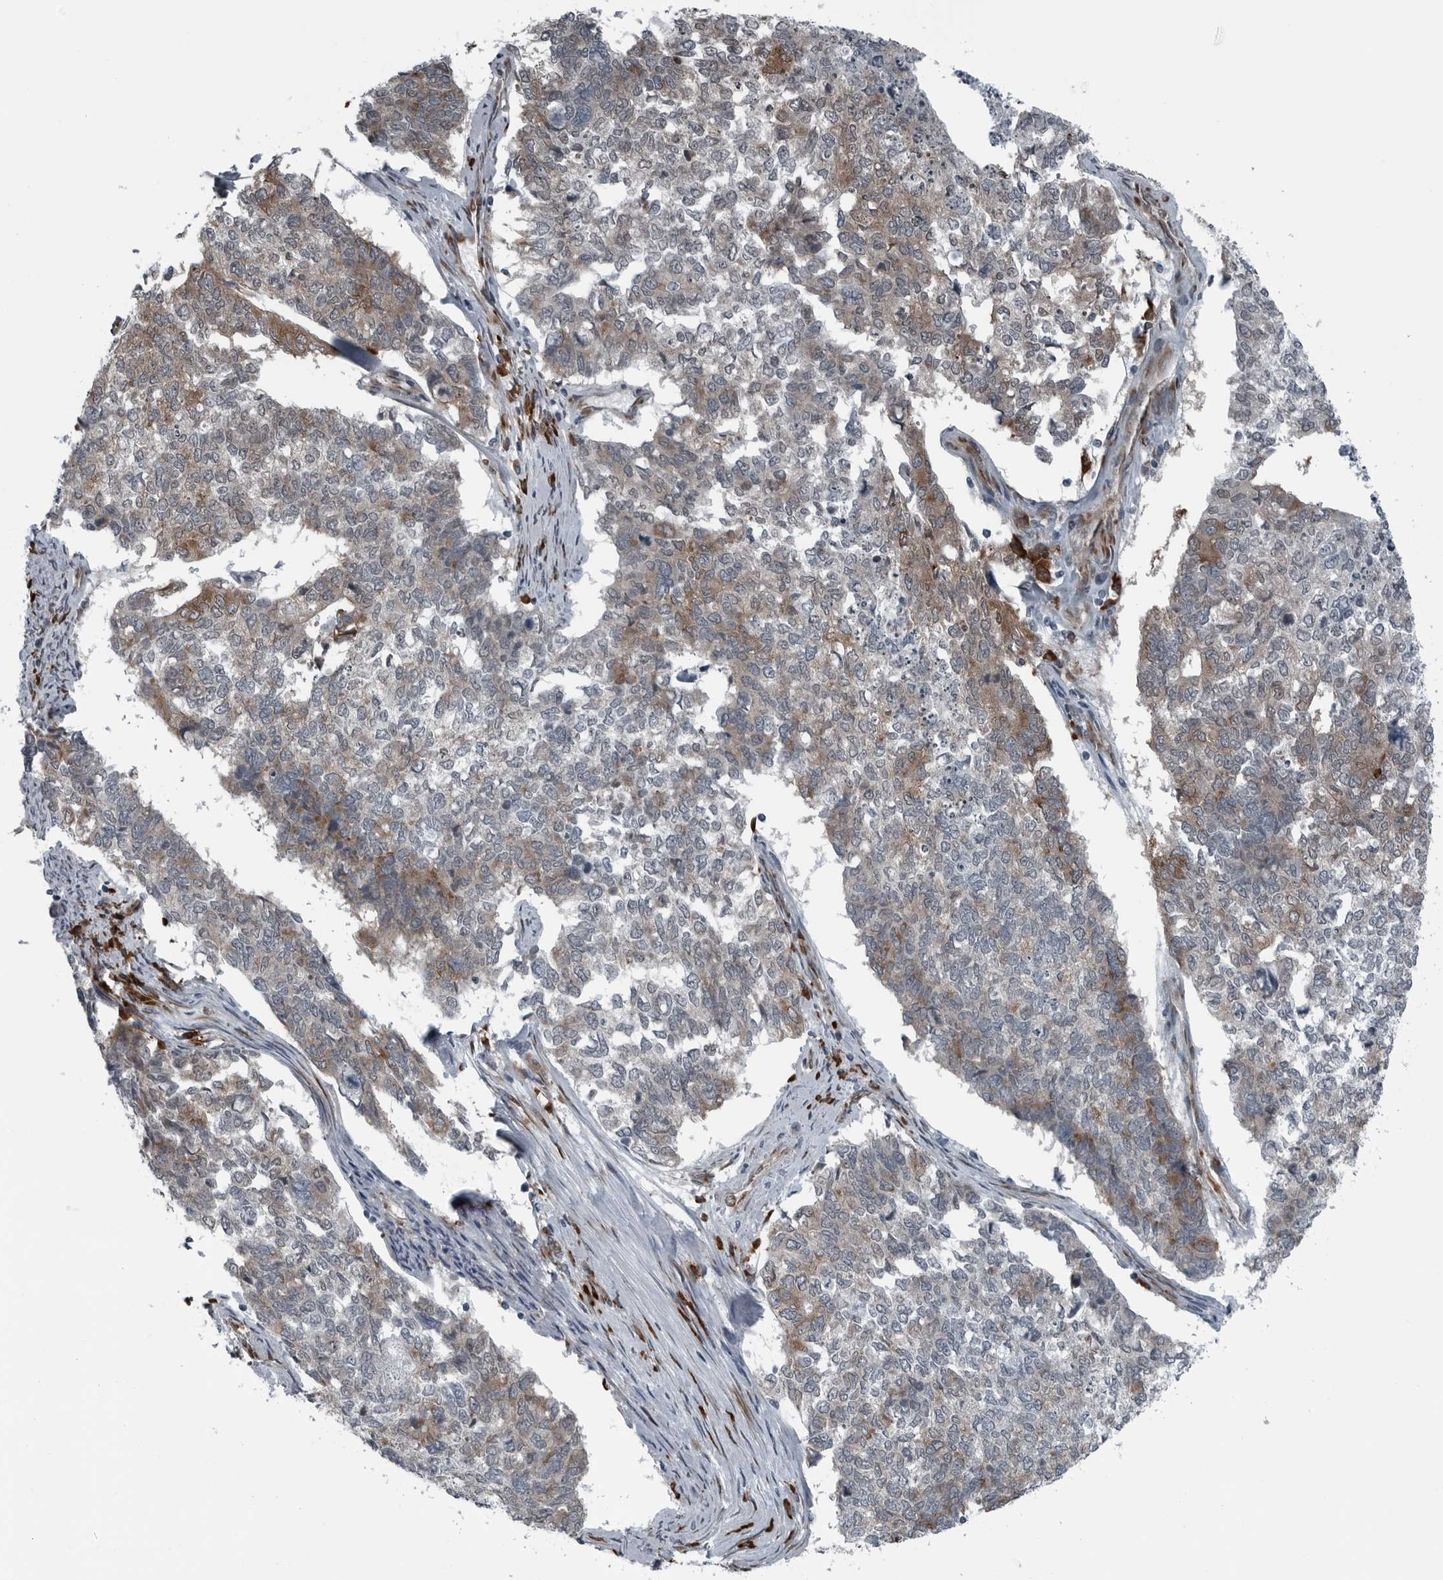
{"staining": {"intensity": "moderate", "quantity": "25%-75%", "location": "cytoplasmic/membranous"}, "tissue": "cervical cancer", "cell_type": "Tumor cells", "image_type": "cancer", "snomed": [{"axis": "morphology", "description": "Squamous cell carcinoma, NOS"}, {"axis": "topography", "description": "Cervix"}], "caption": "Immunohistochemistry (DAB (3,3'-diaminobenzidine)) staining of human cervical cancer exhibits moderate cytoplasmic/membranous protein positivity in approximately 25%-75% of tumor cells.", "gene": "CEP85", "patient": {"sex": "female", "age": 63}}